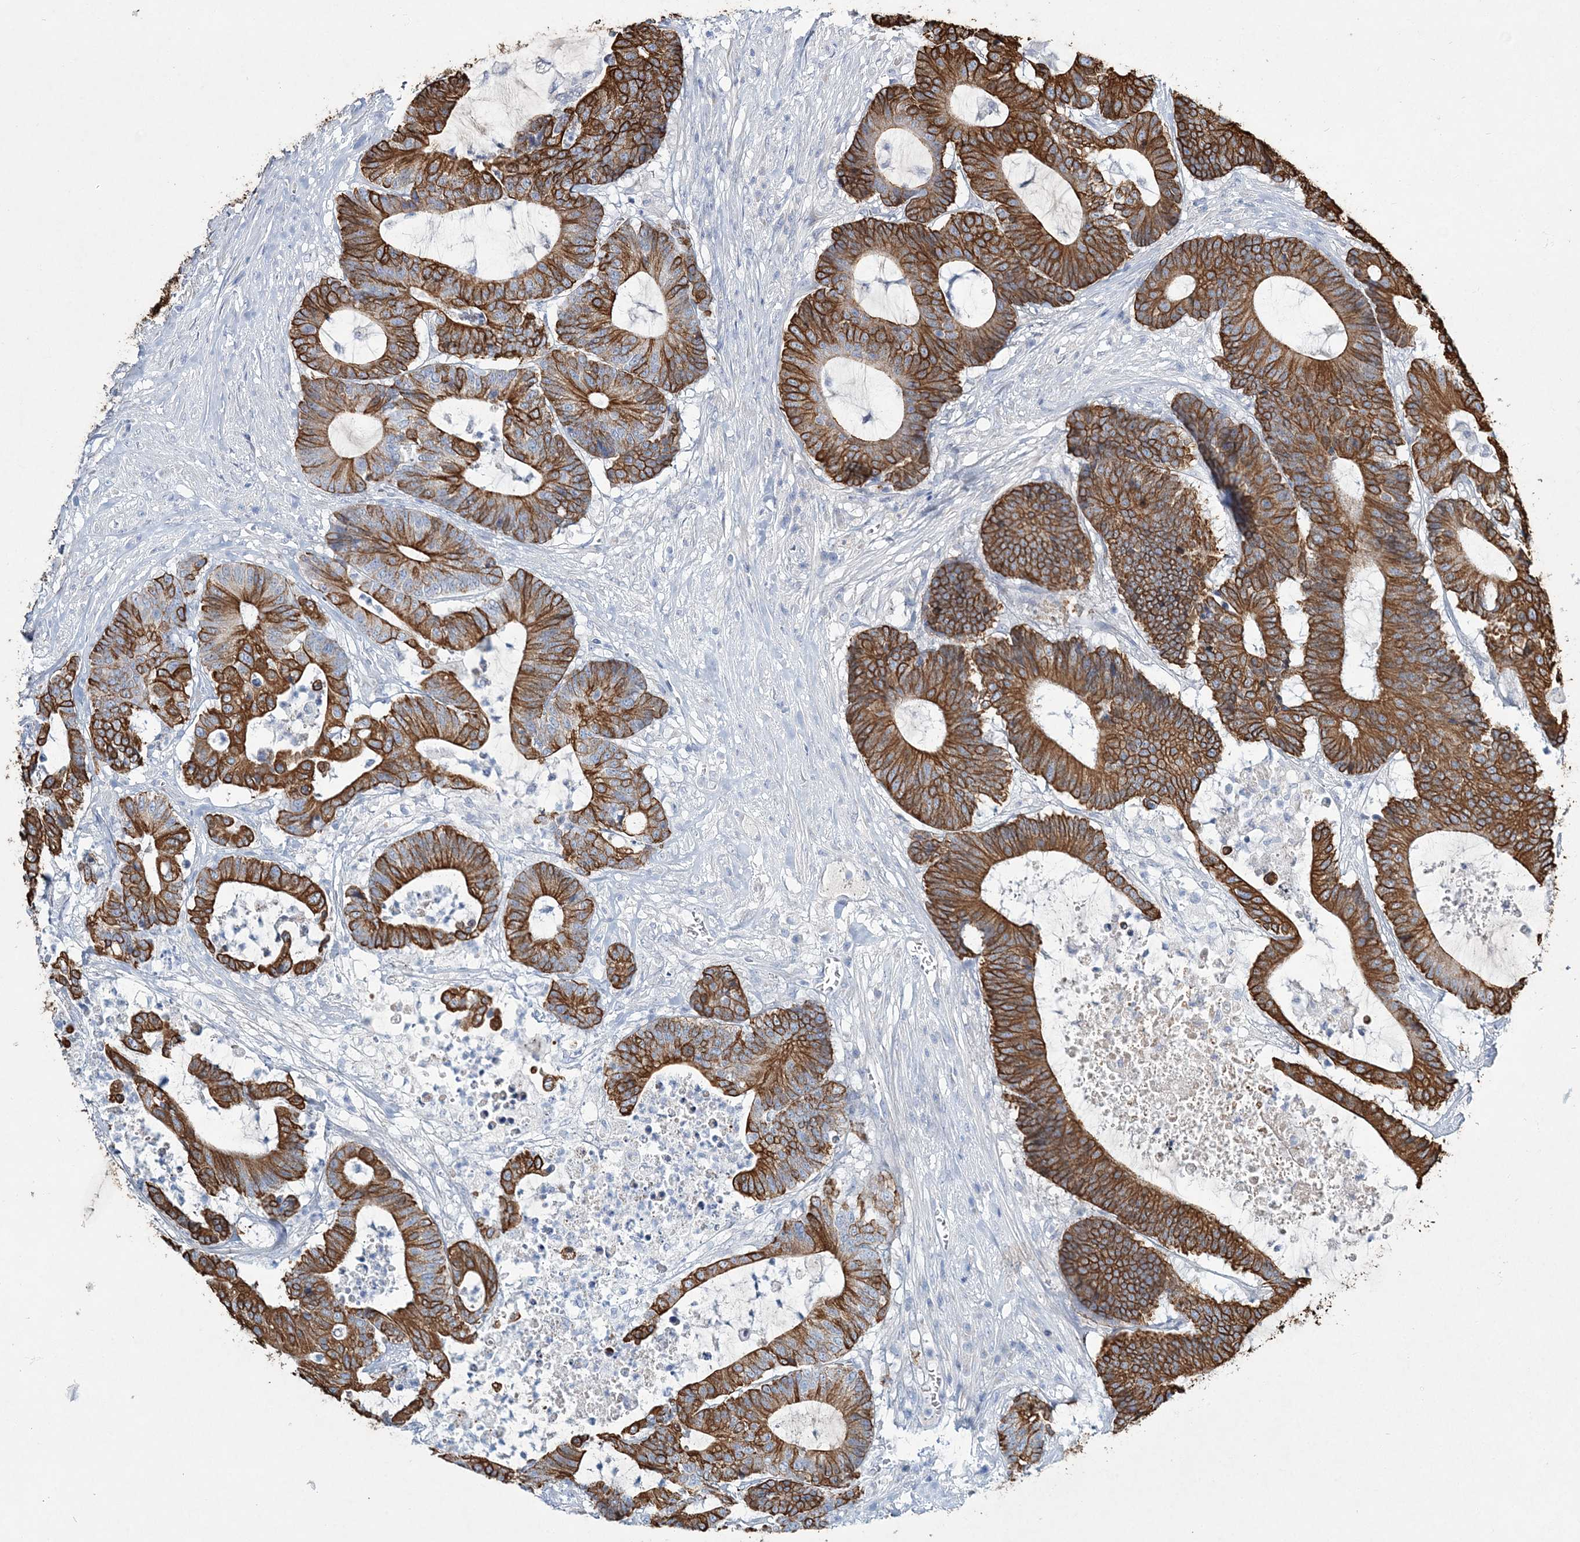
{"staining": {"intensity": "strong", "quantity": "25%-75%", "location": "cytoplasmic/membranous"}, "tissue": "colorectal cancer", "cell_type": "Tumor cells", "image_type": "cancer", "snomed": [{"axis": "morphology", "description": "Adenocarcinoma, NOS"}, {"axis": "topography", "description": "Colon"}], "caption": "Immunohistochemistry (IHC) of human colorectal cancer shows high levels of strong cytoplasmic/membranous positivity in about 25%-75% of tumor cells. The staining was performed using DAB, with brown indicating positive protein expression. Nuclei are stained blue with hematoxylin.", "gene": "ADGRL1", "patient": {"sex": "female", "age": 84}}